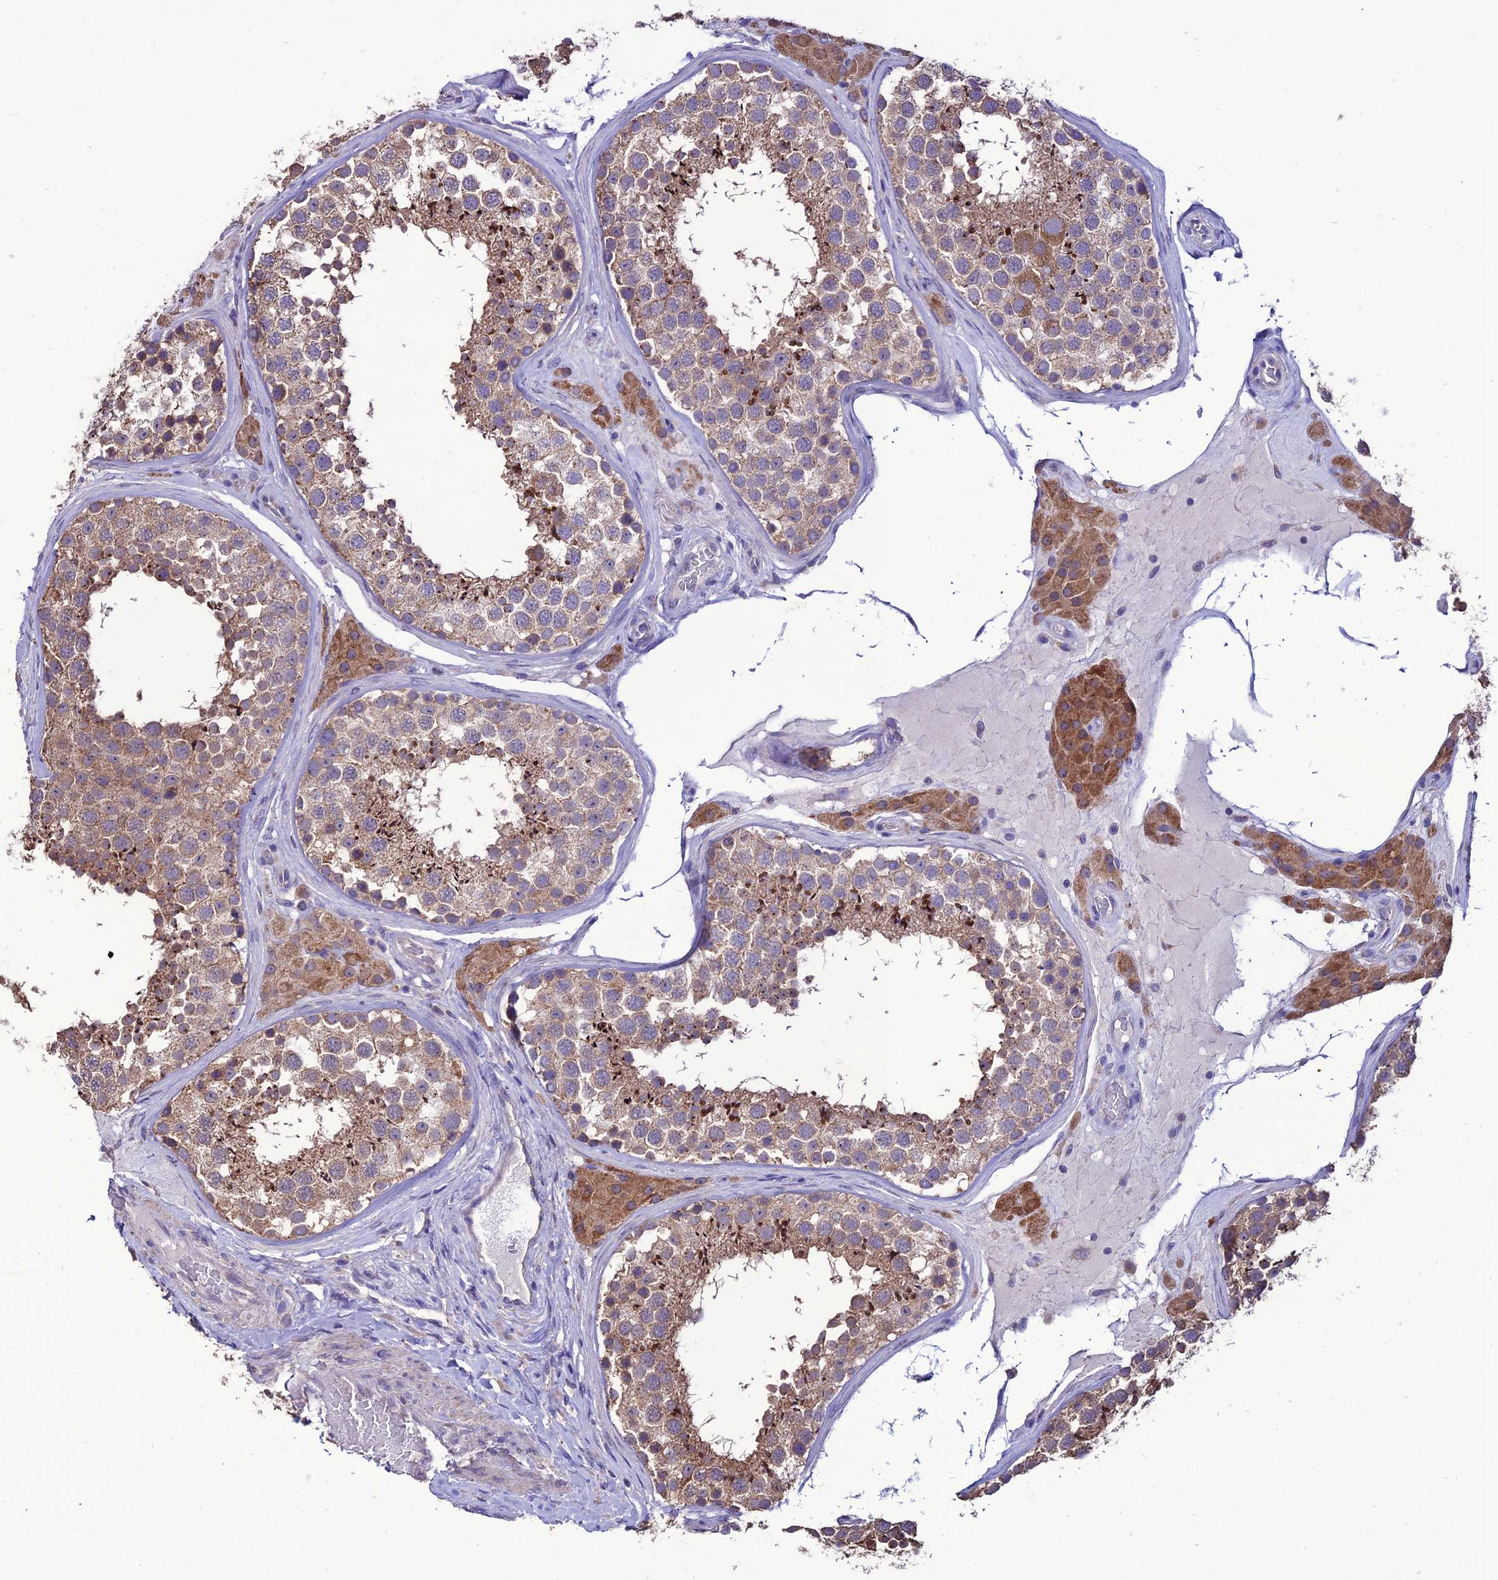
{"staining": {"intensity": "moderate", "quantity": "25%-75%", "location": "cytoplasmic/membranous"}, "tissue": "testis", "cell_type": "Cells in seminiferous ducts", "image_type": "normal", "snomed": [{"axis": "morphology", "description": "Normal tissue, NOS"}, {"axis": "topography", "description": "Testis"}], "caption": "Immunohistochemical staining of unremarkable testis displays moderate cytoplasmic/membranous protein positivity in about 25%-75% of cells in seminiferous ducts. (DAB IHC, brown staining for protein, blue staining for nuclei).", "gene": "HOGA1", "patient": {"sex": "male", "age": 46}}